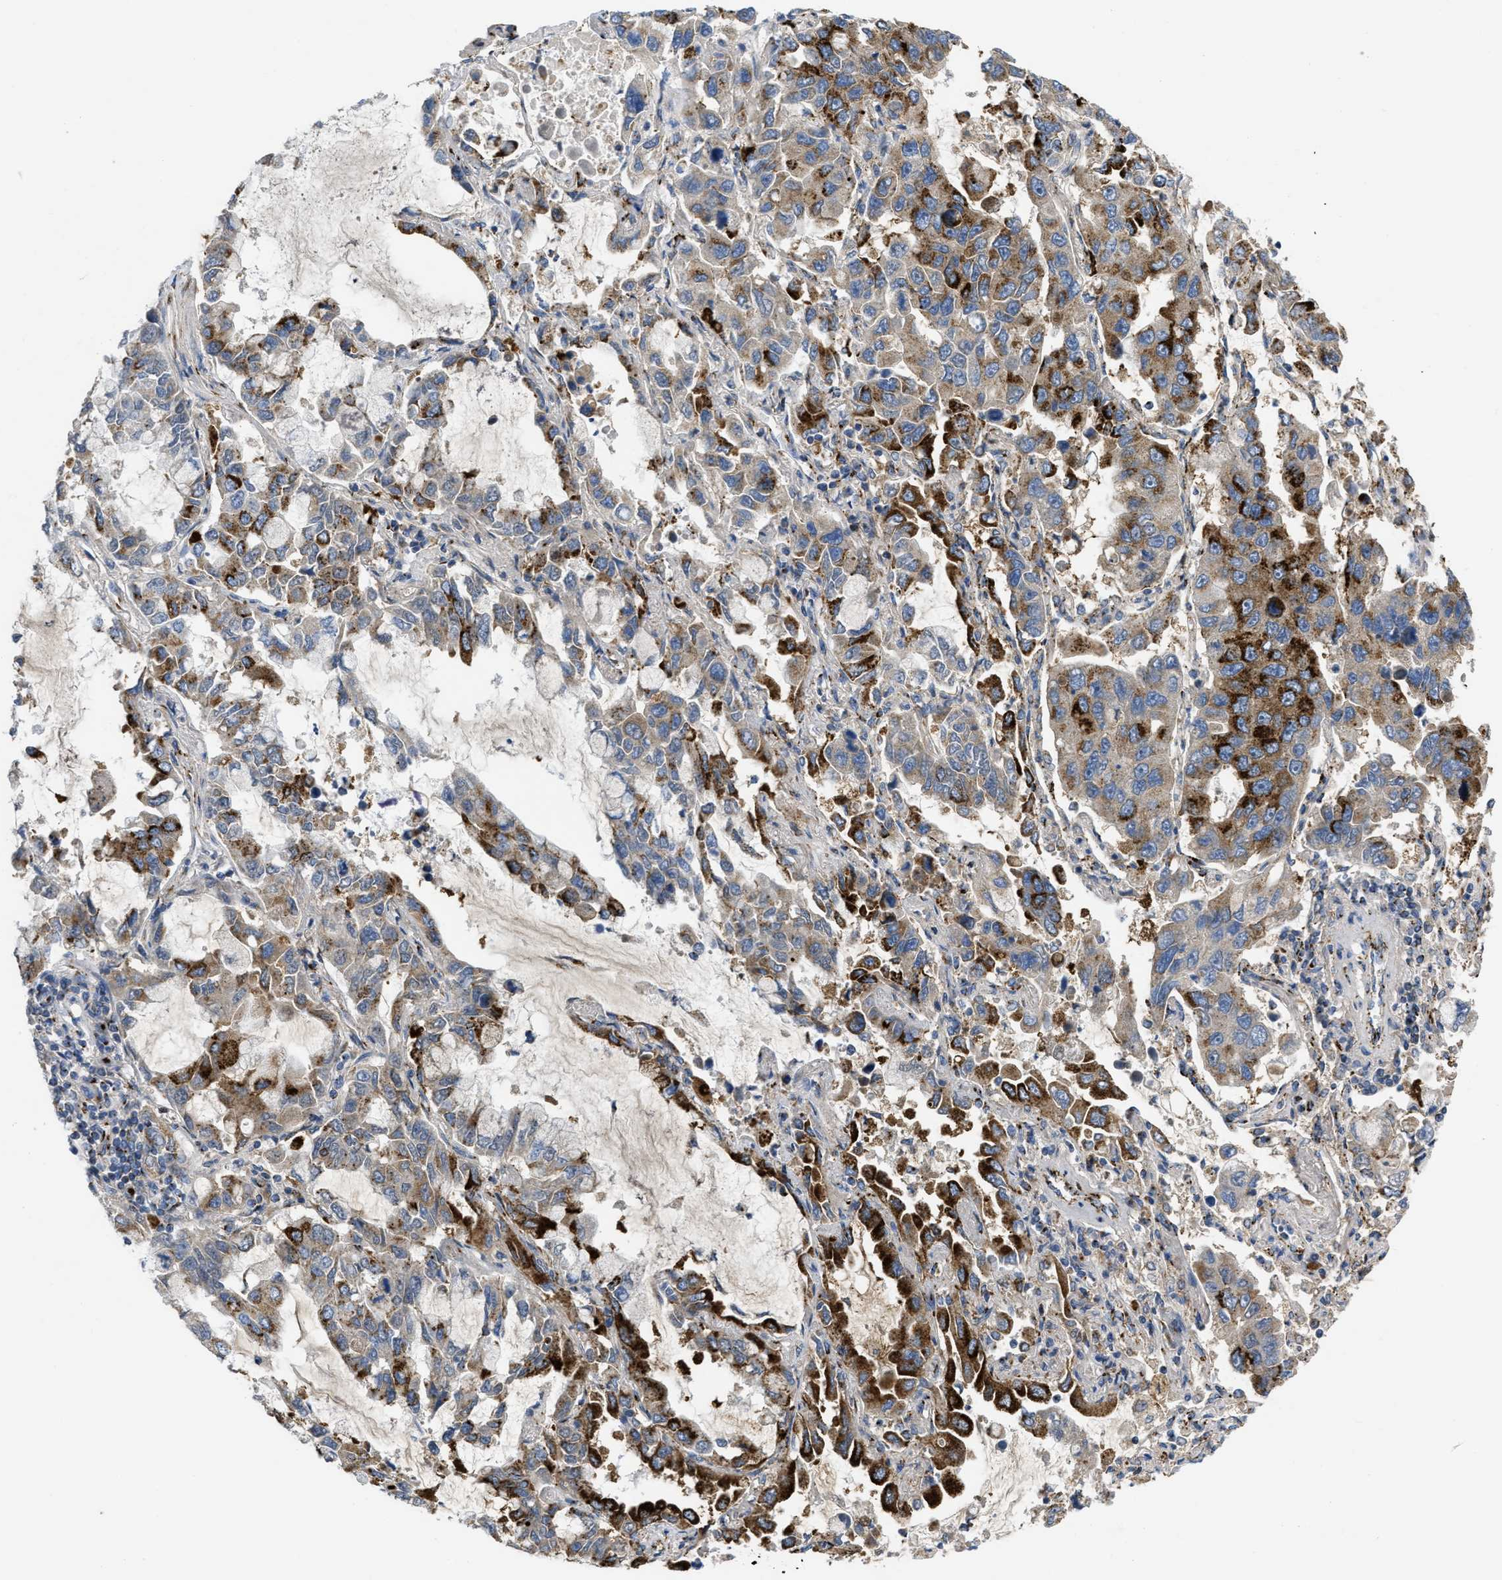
{"staining": {"intensity": "strong", "quantity": "25%-75%", "location": "cytoplasmic/membranous"}, "tissue": "lung cancer", "cell_type": "Tumor cells", "image_type": "cancer", "snomed": [{"axis": "morphology", "description": "Adenocarcinoma, NOS"}, {"axis": "topography", "description": "Lung"}], "caption": "A high-resolution photomicrograph shows immunohistochemistry staining of lung adenocarcinoma, which shows strong cytoplasmic/membranous staining in approximately 25%-75% of tumor cells.", "gene": "ZNF70", "patient": {"sex": "male", "age": 64}}